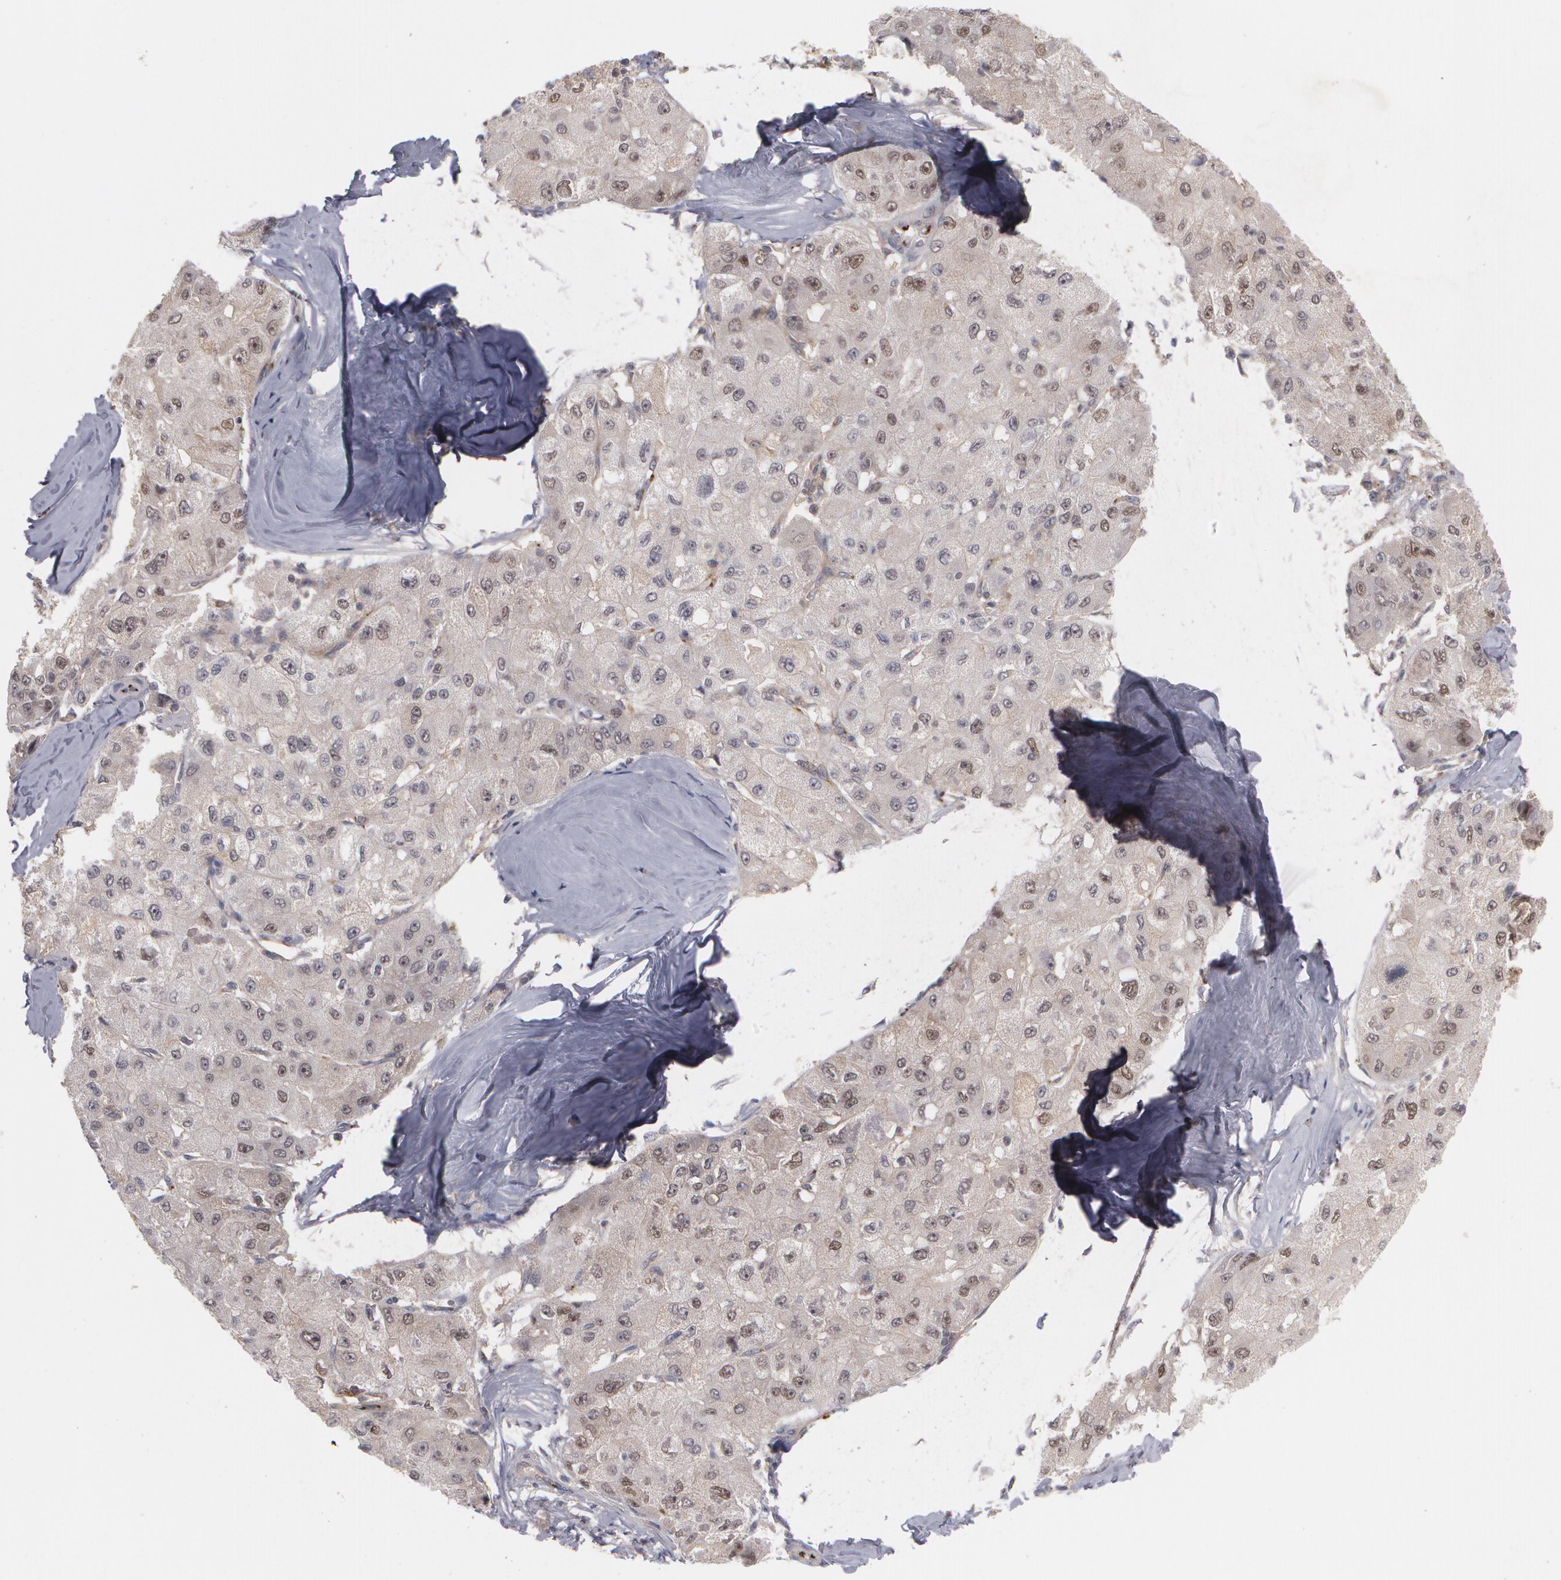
{"staining": {"intensity": "weak", "quantity": "<25%", "location": "cytoplasmic/membranous,nuclear"}, "tissue": "liver cancer", "cell_type": "Tumor cells", "image_type": "cancer", "snomed": [{"axis": "morphology", "description": "Carcinoma, Hepatocellular, NOS"}, {"axis": "topography", "description": "Liver"}], "caption": "A high-resolution micrograph shows immunohistochemistry staining of liver hepatocellular carcinoma, which exhibits no significant expression in tumor cells.", "gene": "HTT", "patient": {"sex": "male", "age": 80}}